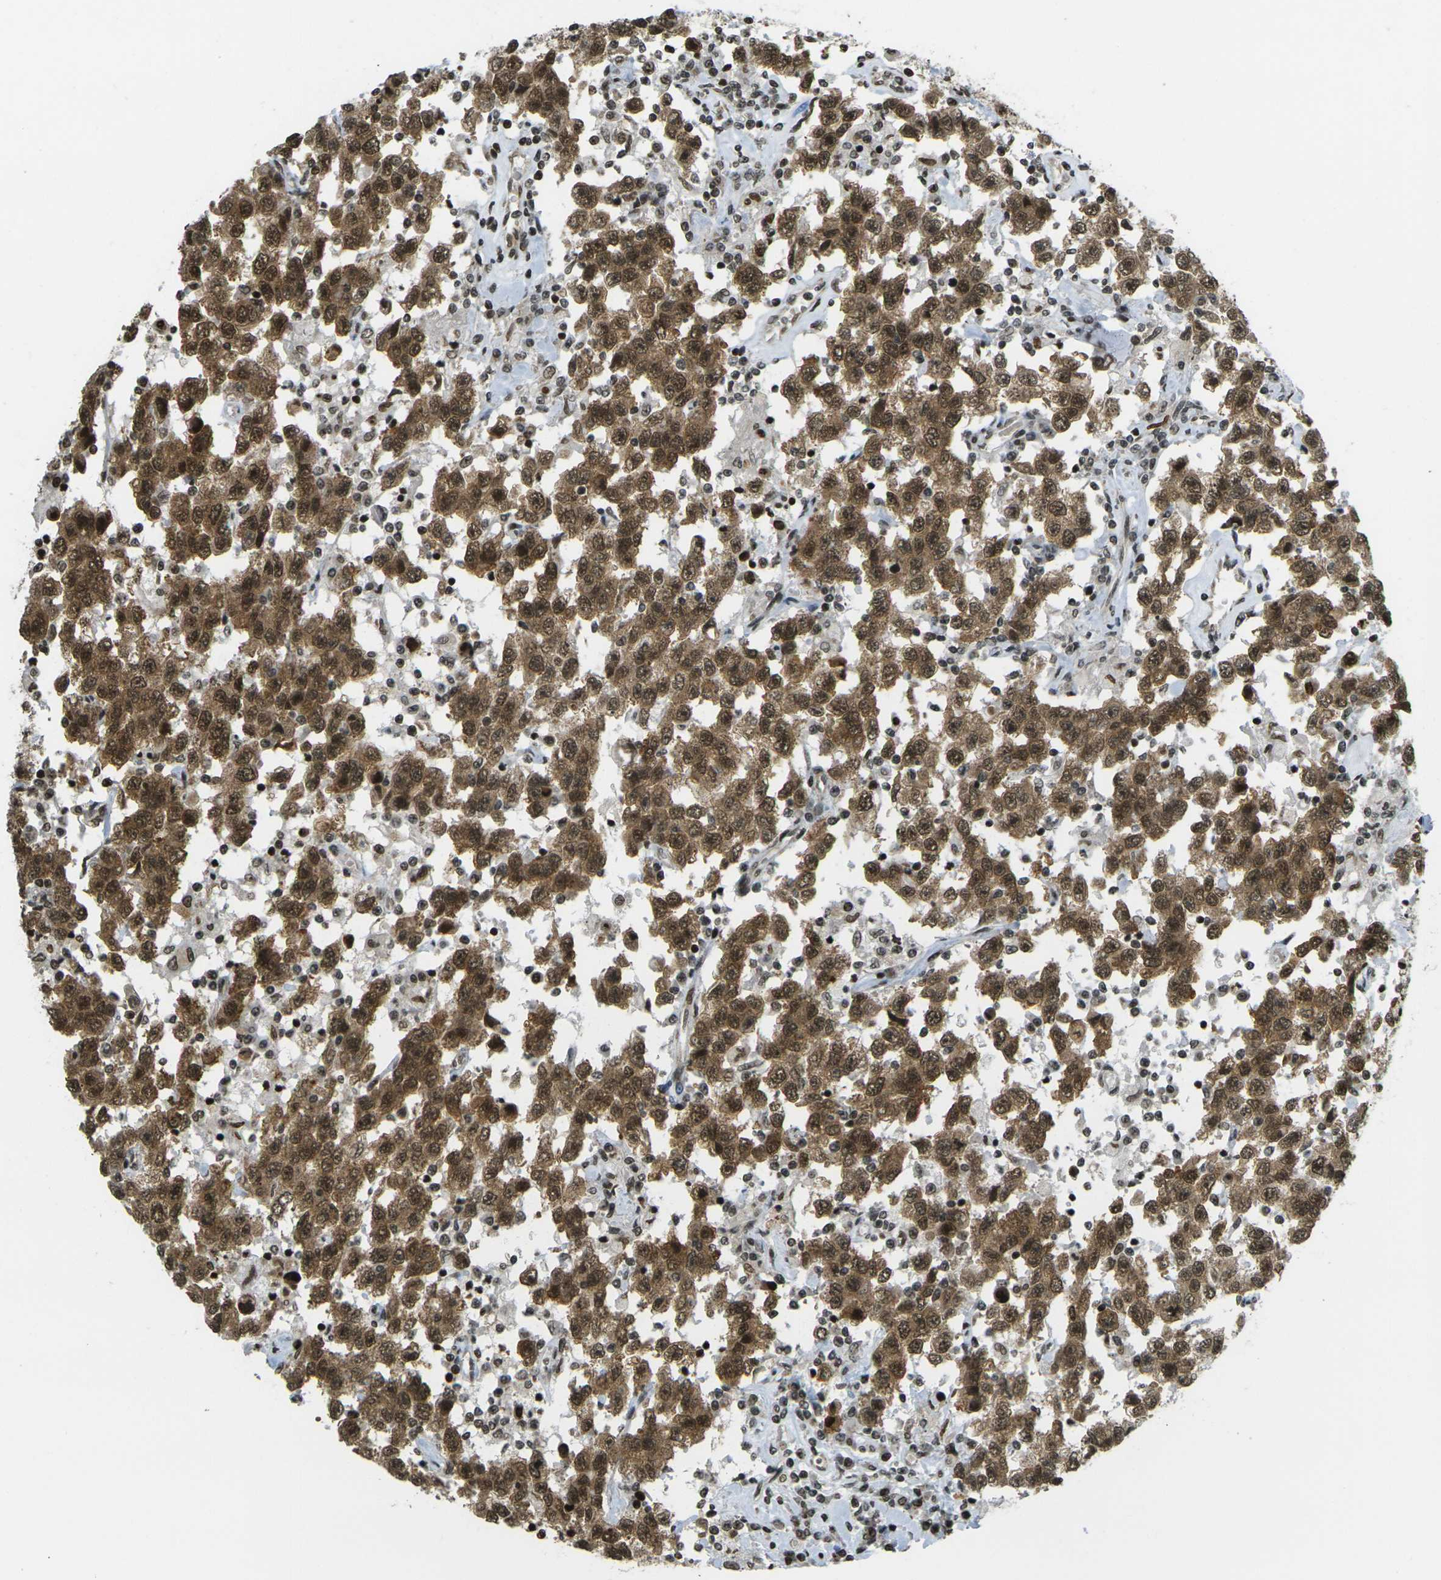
{"staining": {"intensity": "moderate", "quantity": ">75%", "location": "cytoplasmic/membranous,nuclear"}, "tissue": "testis cancer", "cell_type": "Tumor cells", "image_type": "cancer", "snomed": [{"axis": "morphology", "description": "Seminoma, NOS"}, {"axis": "topography", "description": "Testis"}], "caption": "Tumor cells exhibit medium levels of moderate cytoplasmic/membranous and nuclear expression in approximately >75% of cells in human testis seminoma.", "gene": "RUVBL2", "patient": {"sex": "male", "age": 41}}